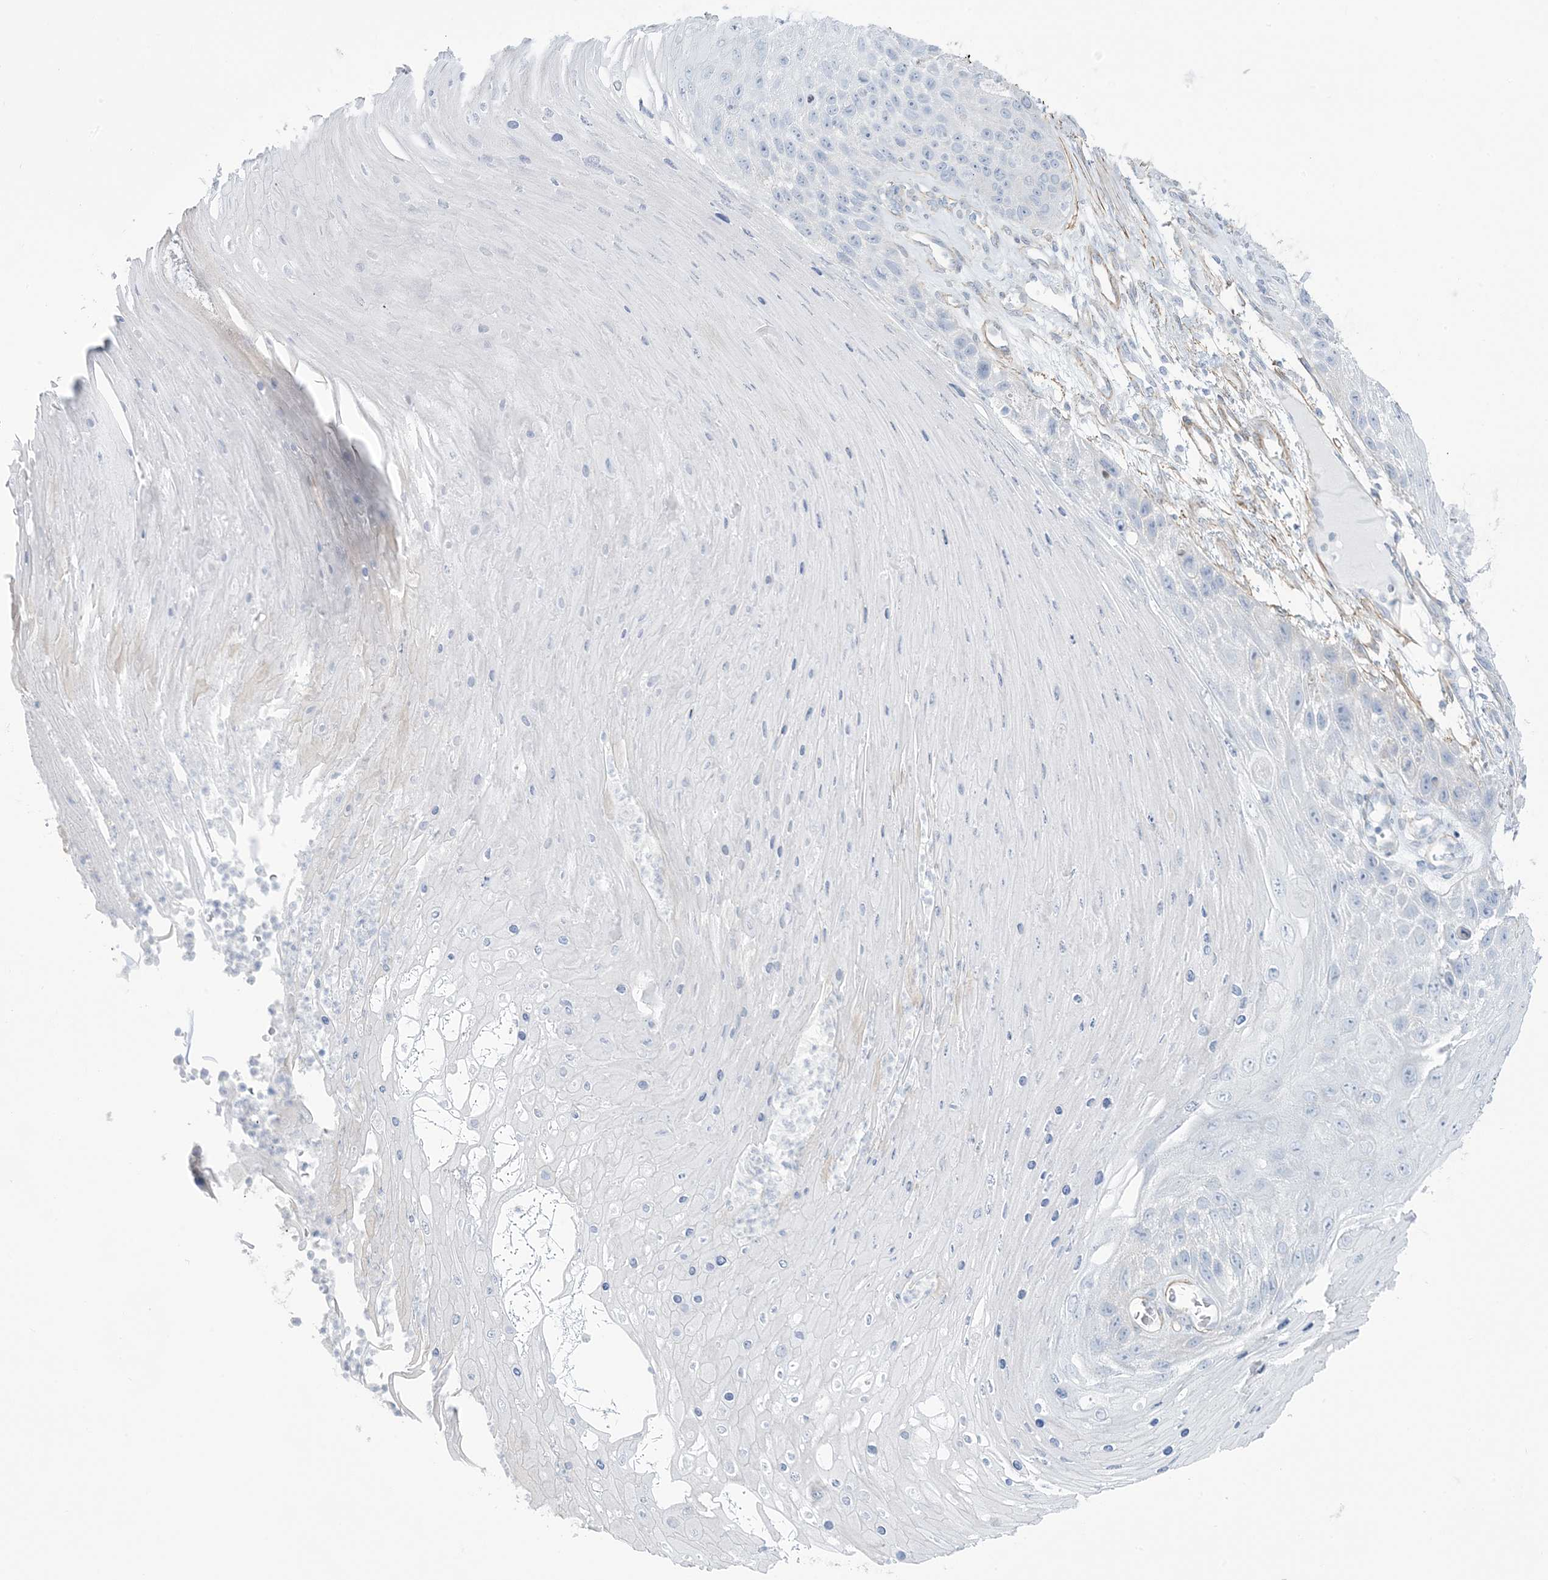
{"staining": {"intensity": "negative", "quantity": "none", "location": "none"}, "tissue": "skin cancer", "cell_type": "Tumor cells", "image_type": "cancer", "snomed": [{"axis": "morphology", "description": "Squamous cell carcinoma, NOS"}, {"axis": "topography", "description": "Skin"}], "caption": "The histopathology image displays no significant positivity in tumor cells of squamous cell carcinoma (skin). Brightfield microscopy of immunohistochemistry stained with DAB (brown) and hematoxylin (blue), captured at high magnification.", "gene": "AGXT", "patient": {"sex": "female", "age": 88}}